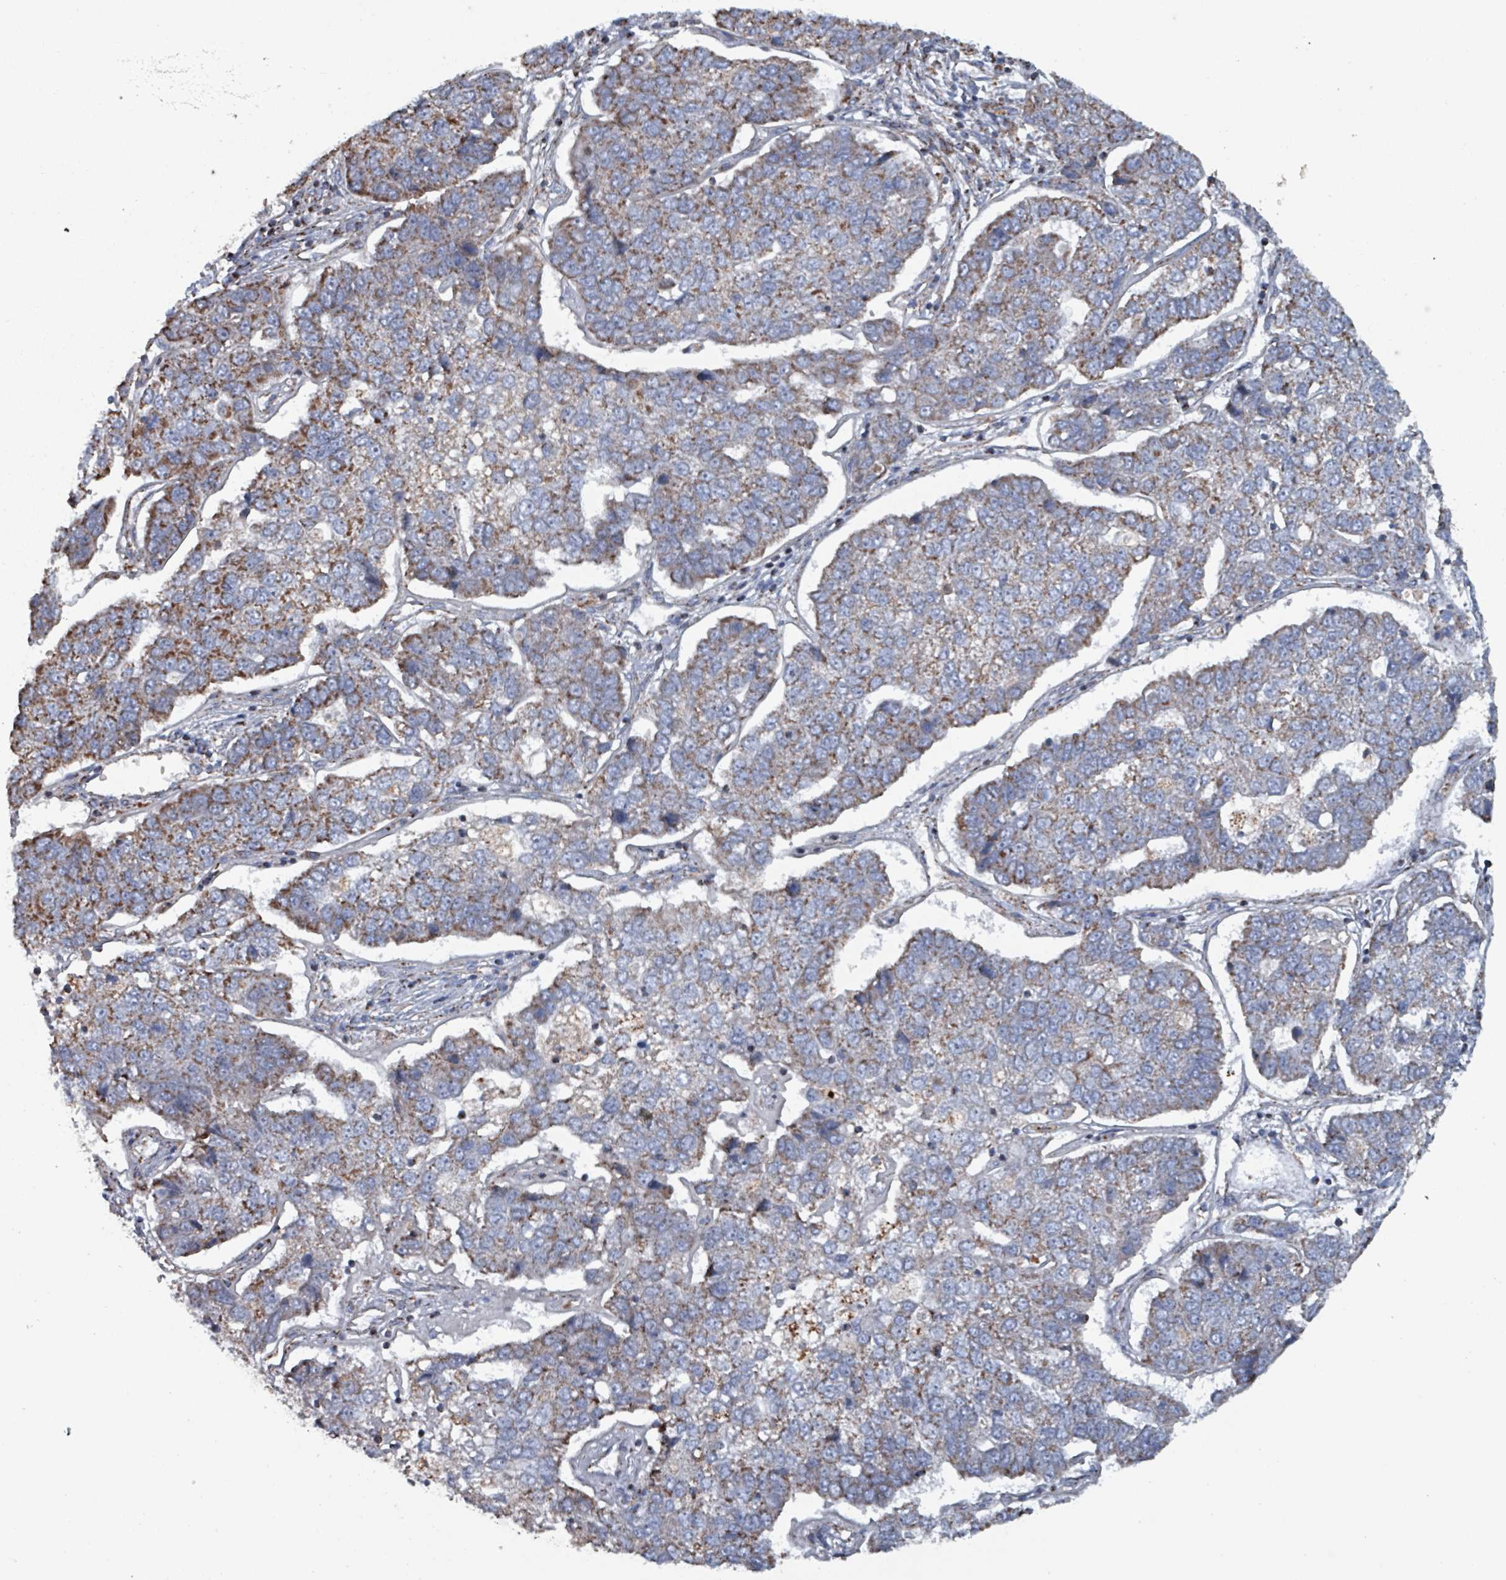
{"staining": {"intensity": "moderate", "quantity": "25%-75%", "location": "cytoplasmic/membranous"}, "tissue": "pancreatic cancer", "cell_type": "Tumor cells", "image_type": "cancer", "snomed": [{"axis": "morphology", "description": "Adenocarcinoma, NOS"}, {"axis": "topography", "description": "Pancreas"}], "caption": "Pancreatic cancer tissue demonstrates moderate cytoplasmic/membranous positivity in approximately 25%-75% of tumor cells, visualized by immunohistochemistry.", "gene": "ABHD18", "patient": {"sex": "female", "age": 61}}